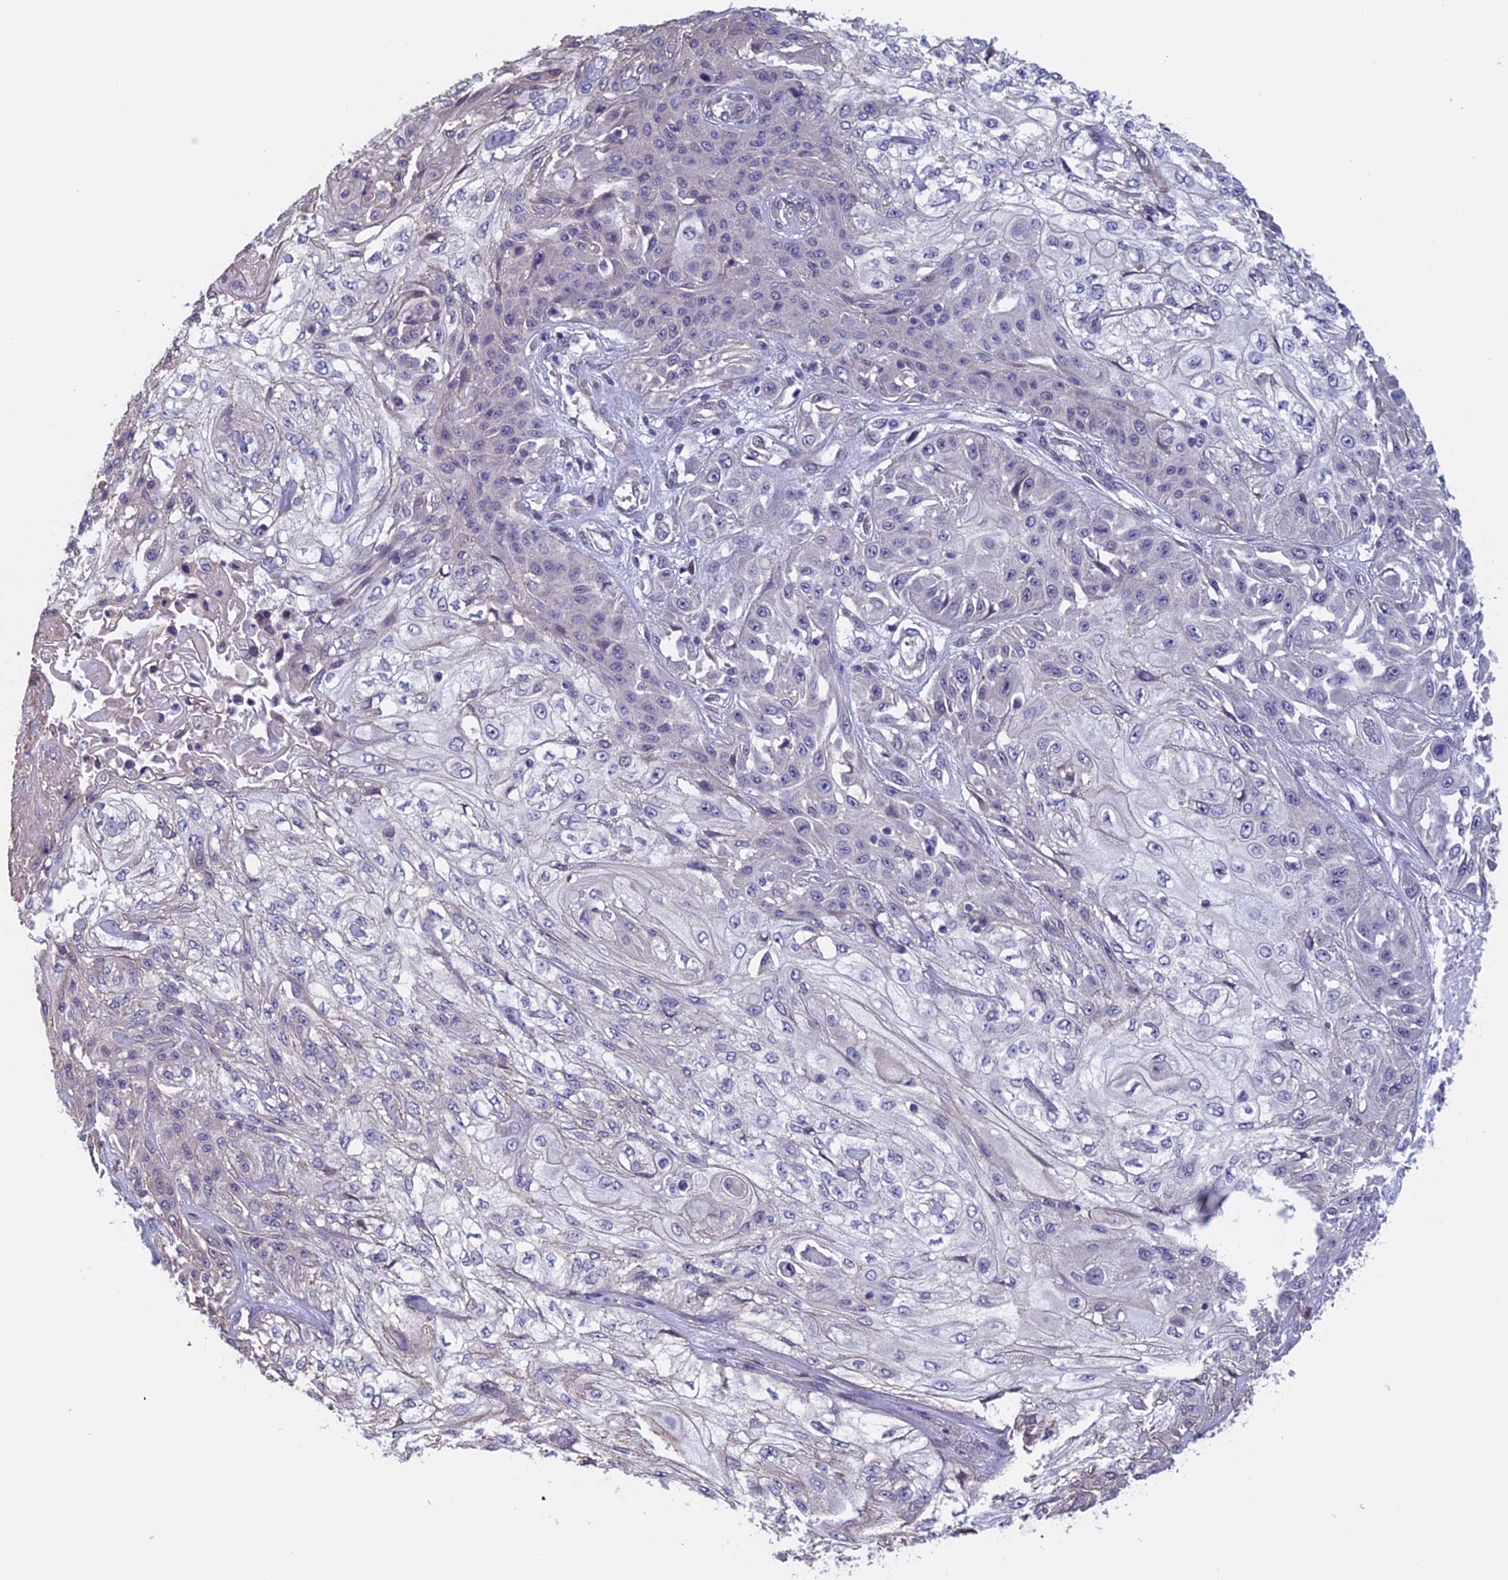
{"staining": {"intensity": "negative", "quantity": "none", "location": "none"}, "tissue": "skin cancer", "cell_type": "Tumor cells", "image_type": "cancer", "snomed": [{"axis": "morphology", "description": "Squamous cell carcinoma, NOS"}, {"axis": "morphology", "description": "Squamous cell carcinoma, metastatic, NOS"}, {"axis": "topography", "description": "Skin"}, {"axis": "topography", "description": "Lymph node"}], "caption": "IHC of skin metastatic squamous cell carcinoma demonstrates no positivity in tumor cells. (DAB (3,3'-diaminobenzidine) IHC with hematoxylin counter stain).", "gene": "SLC1A6", "patient": {"sex": "male", "age": 75}}